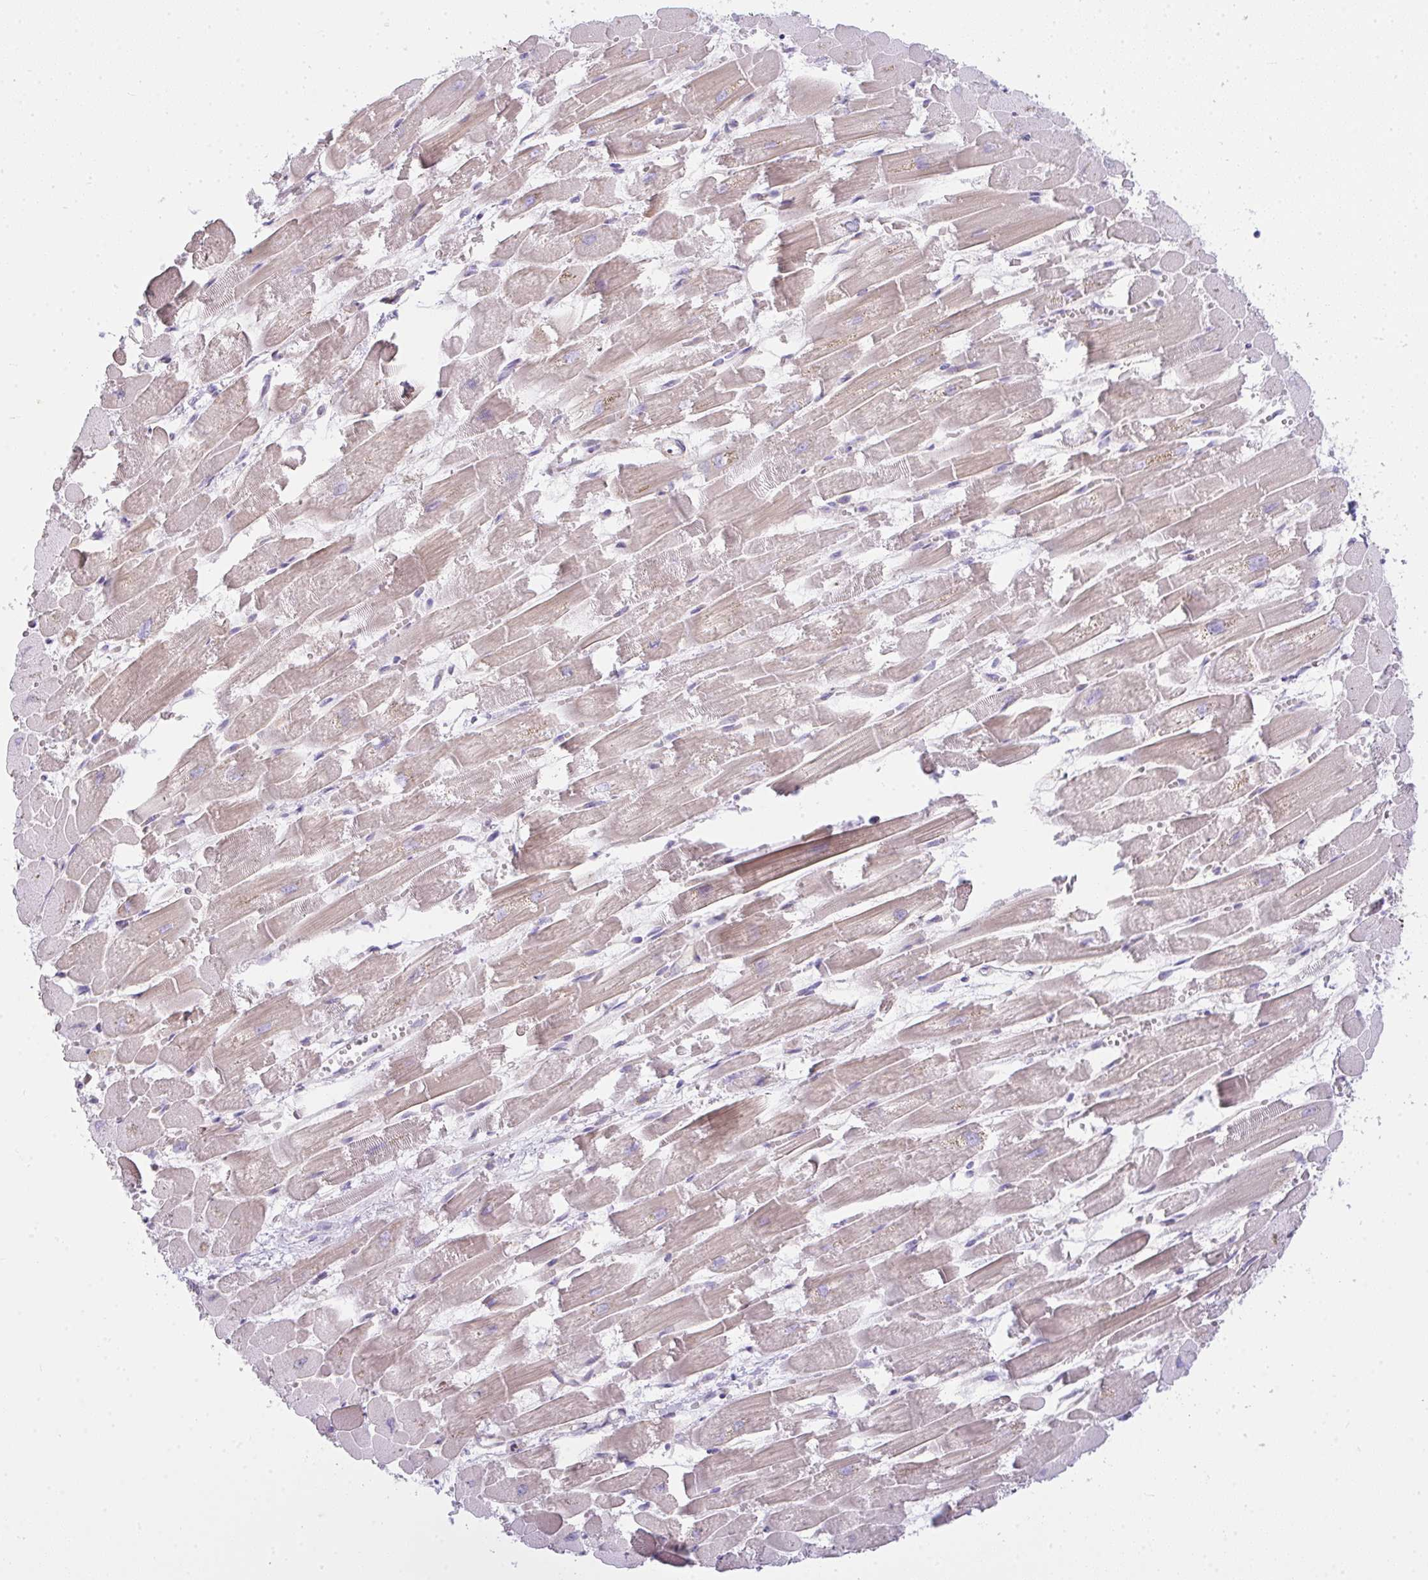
{"staining": {"intensity": "moderate", "quantity": "25%-75%", "location": "cytoplasmic/membranous"}, "tissue": "heart muscle", "cell_type": "Cardiomyocytes", "image_type": "normal", "snomed": [{"axis": "morphology", "description": "Normal tissue, NOS"}, {"axis": "topography", "description": "Heart"}], "caption": "Protein expression by IHC displays moderate cytoplasmic/membranous positivity in approximately 25%-75% of cardiomyocytes in unremarkable heart muscle.", "gene": "CDRT15", "patient": {"sex": "female", "age": 52}}